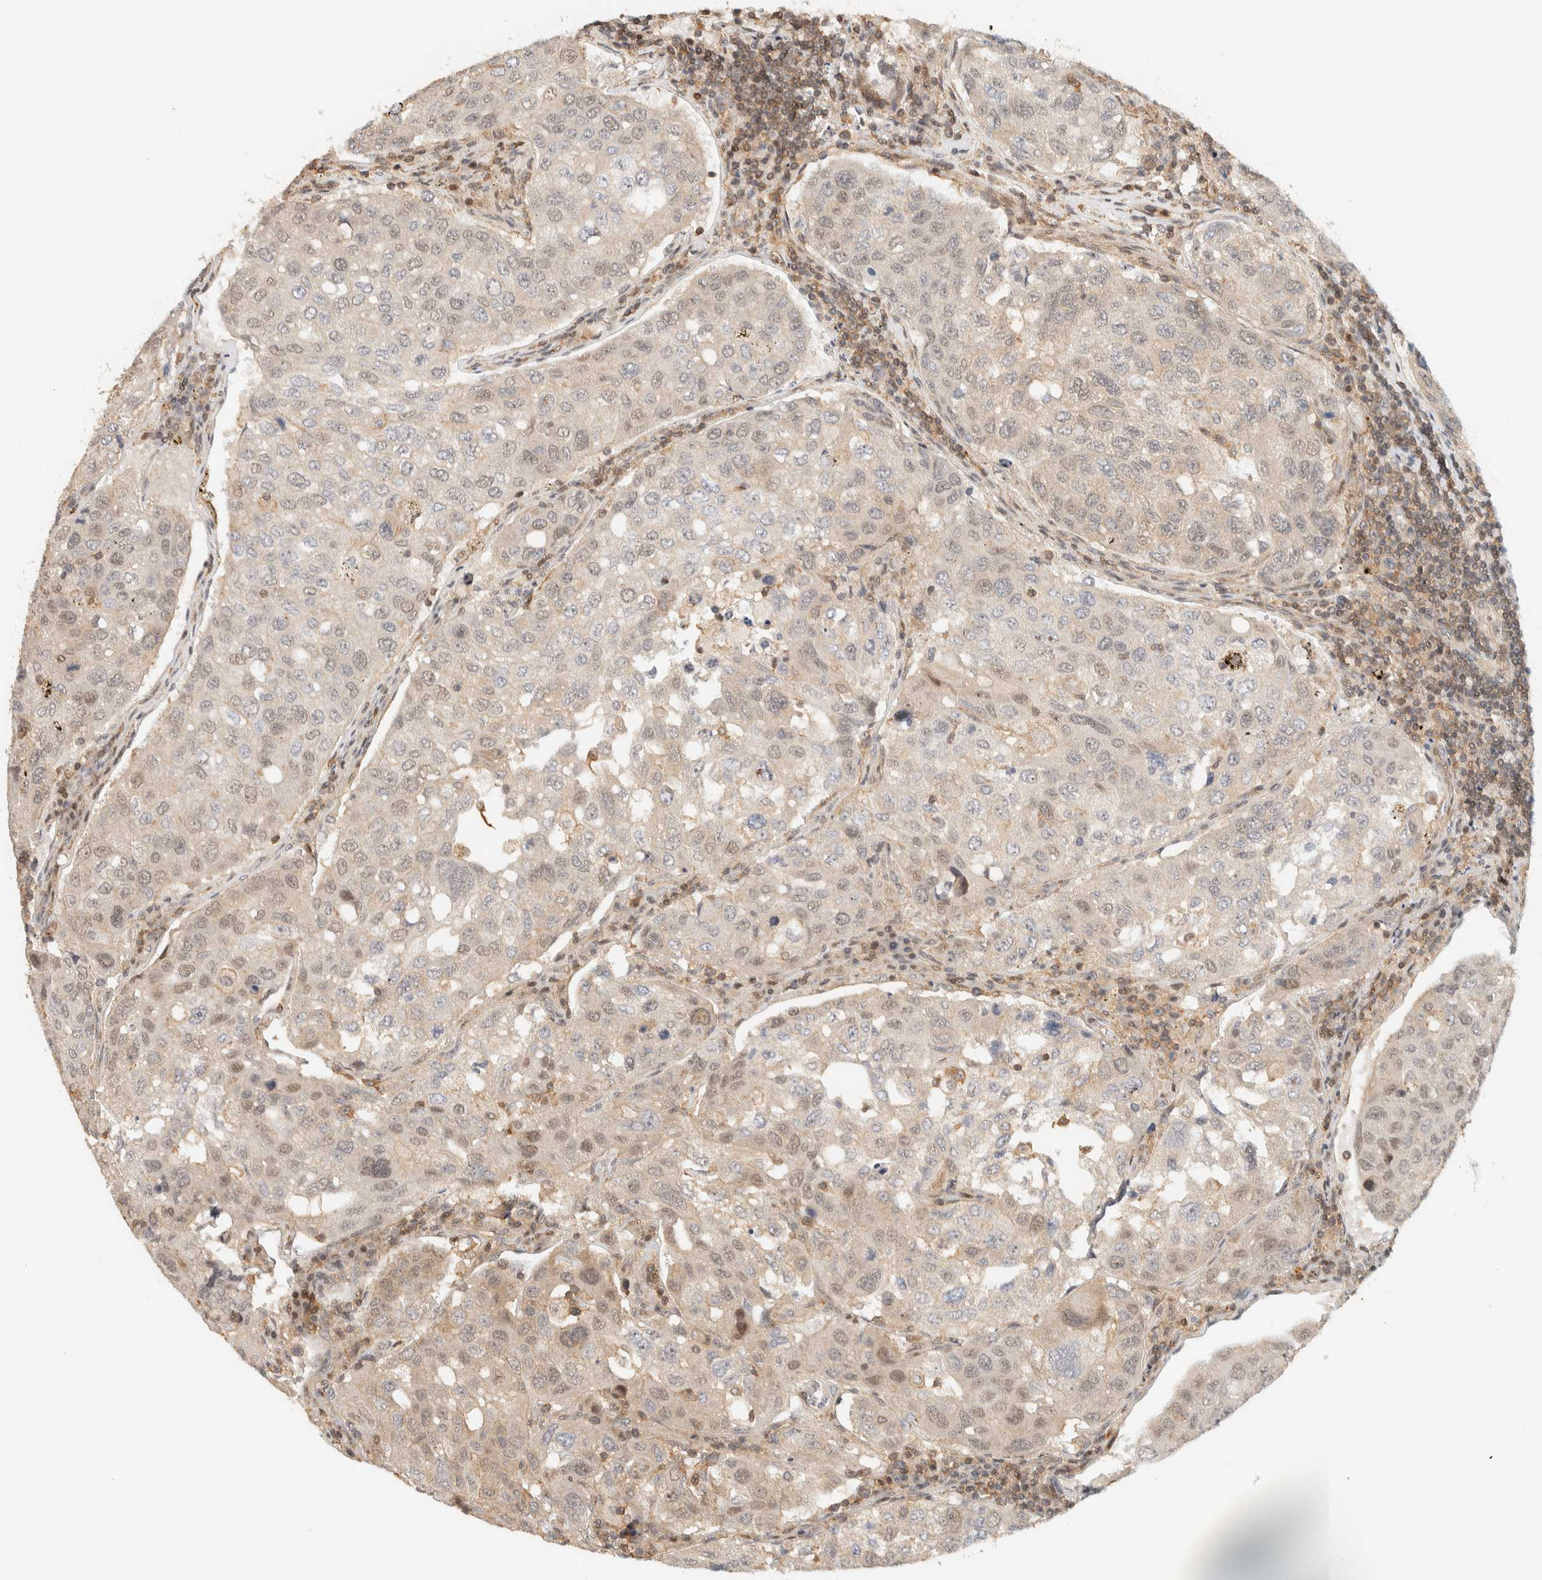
{"staining": {"intensity": "weak", "quantity": "<25%", "location": "cytoplasmic/membranous,nuclear"}, "tissue": "urothelial cancer", "cell_type": "Tumor cells", "image_type": "cancer", "snomed": [{"axis": "morphology", "description": "Urothelial carcinoma, High grade"}, {"axis": "topography", "description": "Lymph node"}, {"axis": "topography", "description": "Urinary bladder"}], "caption": "Immunohistochemistry (IHC) image of neoplastic tissue: human urothelial cancer stained with DAB demonstrates no significant protein staining in tumor cells.", "gene": "ARFGEF1", "patient": {"sex": "male", "age": 51}}